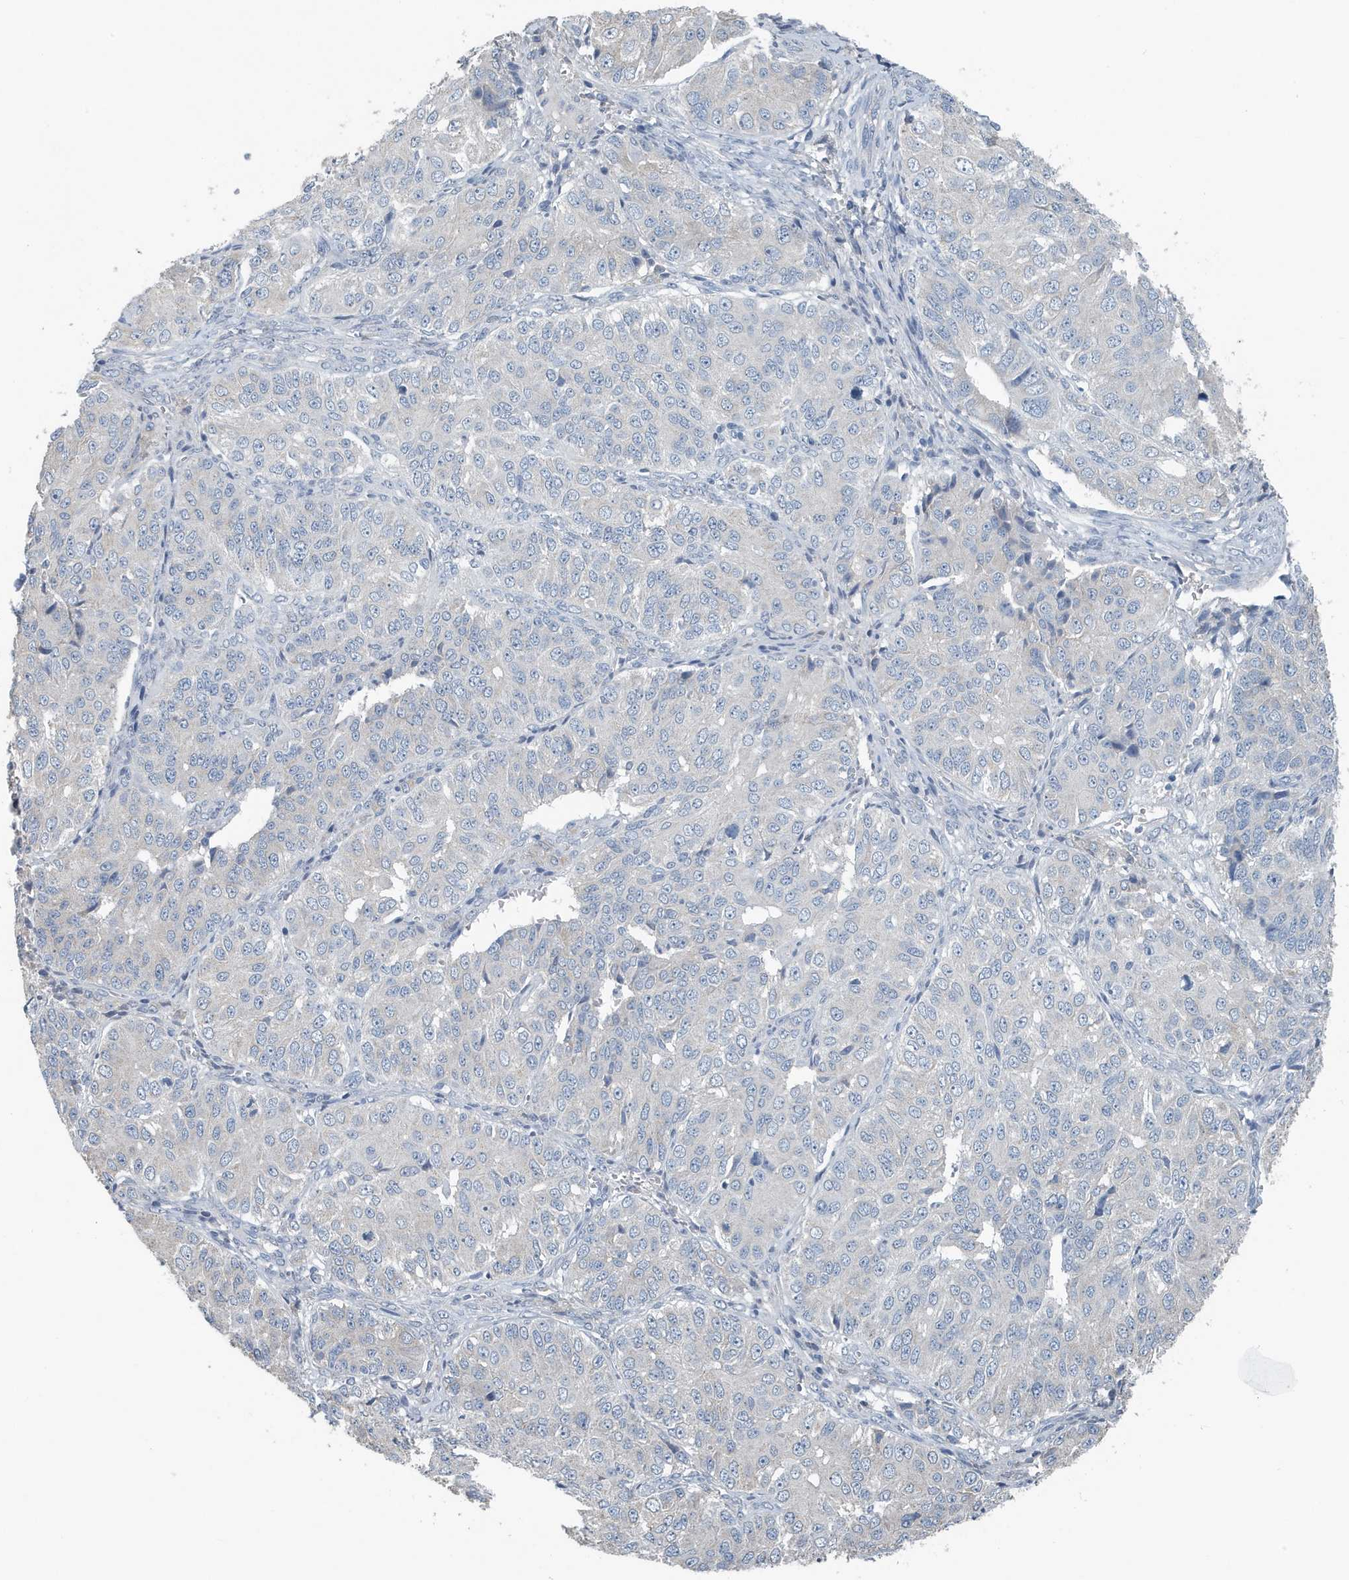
{"staining": {"intensity": "negative", "quantity": "none", "location": "none"}, "tissue": "ovarian cancer", "cell_type": "Tumor cells", "image_type": "cancer", "snomed": [{"axis": "morphology", "description": "Carcinoma, endometroid"}, {"axis": "topography", "description": "Ovary"}], "caption": "Human ovarian cancer stained for a protein using IHC demonstrates no positivity in tumor cells.", "gene": "UGT2B4", "patient": {"sex": "female", "age": 51}}